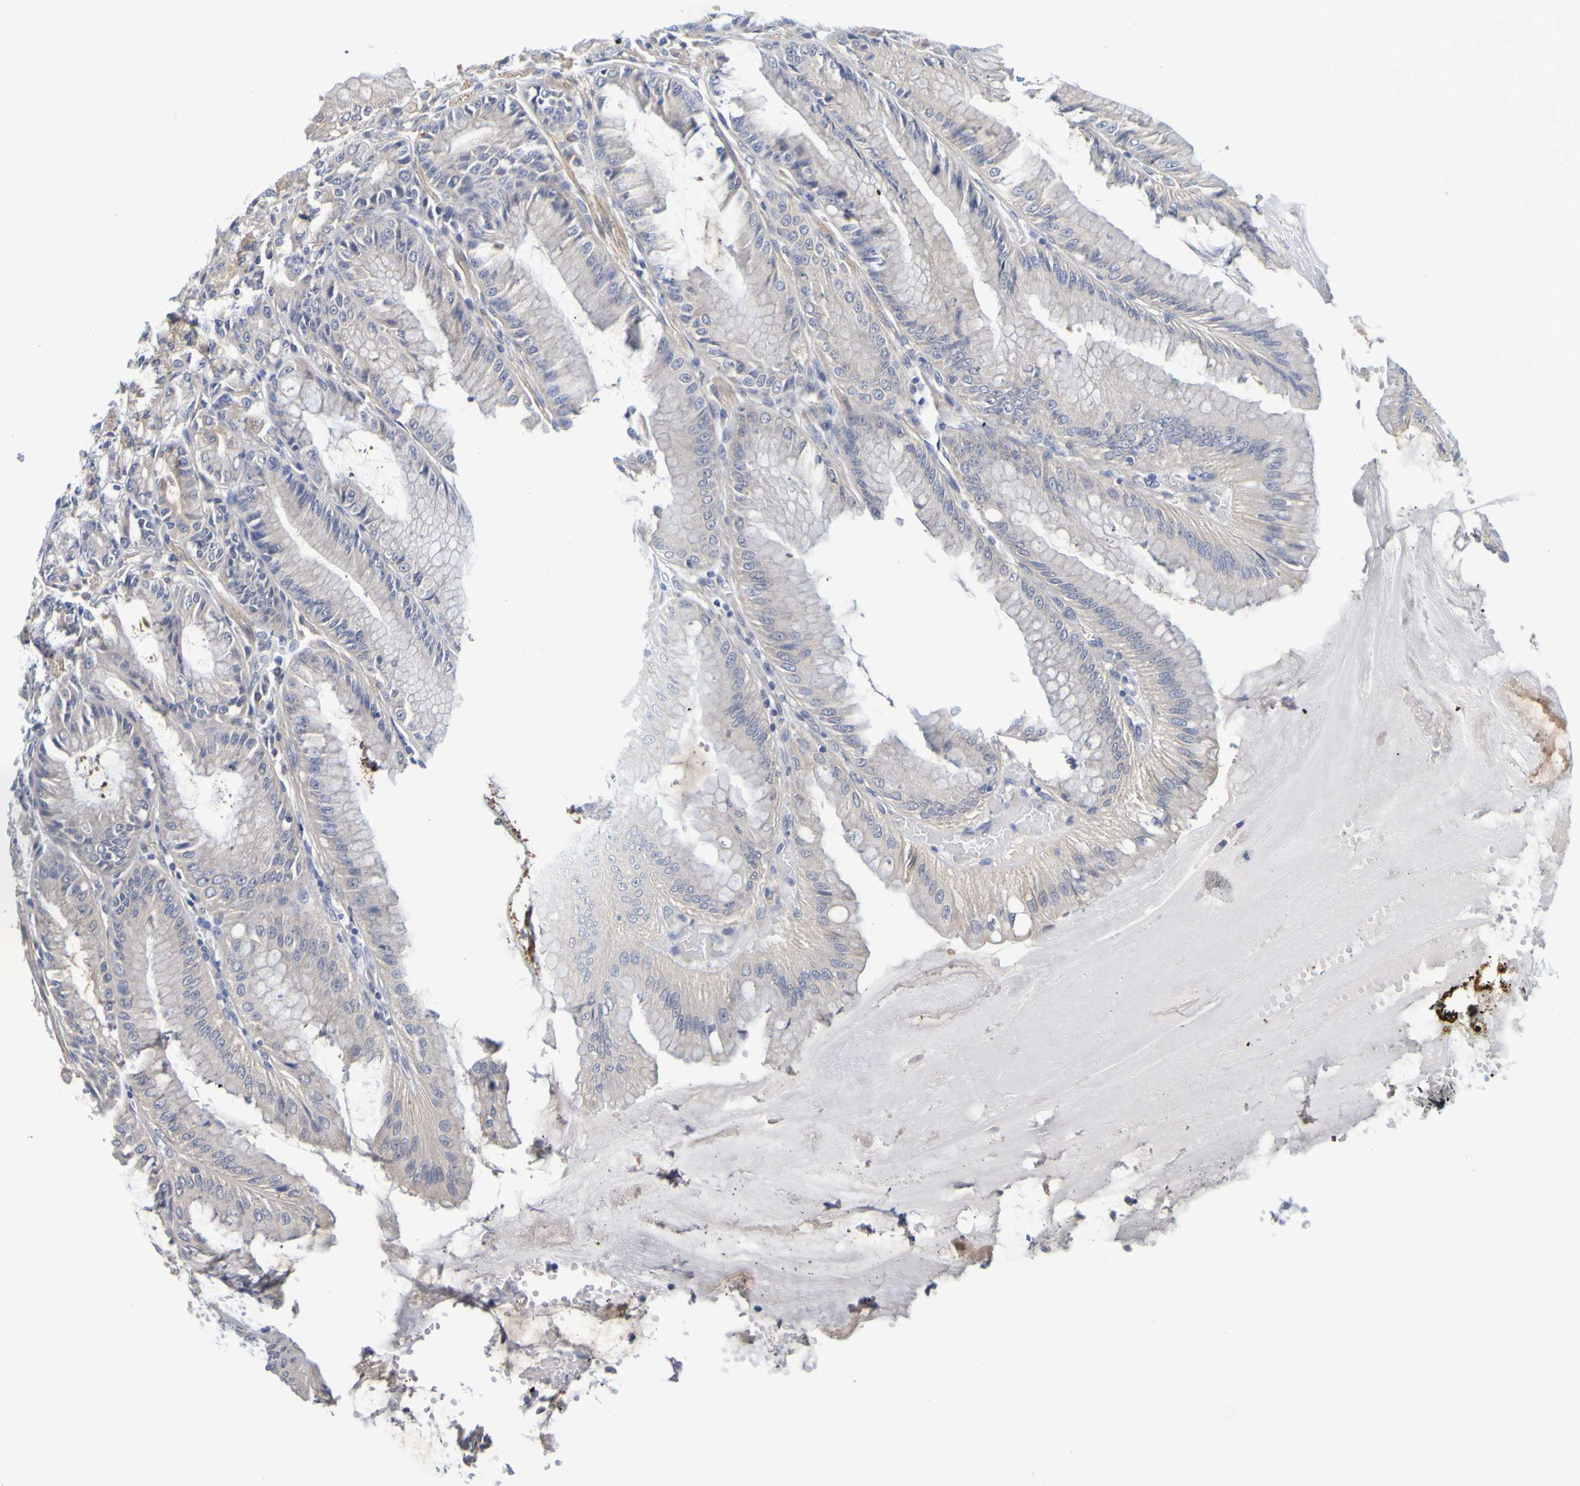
{"staining": {"intensity": "moderate", "quantity": "<25%", "location": "cytoplasmic/membranous"}, "tissue": "stomach", "cell_type": "Glandular cells", "image_type": "normal", "snomed": [{"axis": "morphology", "description": "Normal tissue, NOS"}, {"axis": "topography", "description": "Stomach, lower"}], "caption": "Immunohistochemical staining of unremarkable human stomach demonstrates moderate cytoplasmic/membranous protein positivity in about <25% of glandular cells. (brown staining indicates protein expression, while blue staining denotes nuclei).", "gene": "ENDOU", "patient": {"sex": "male", "age": 71}}